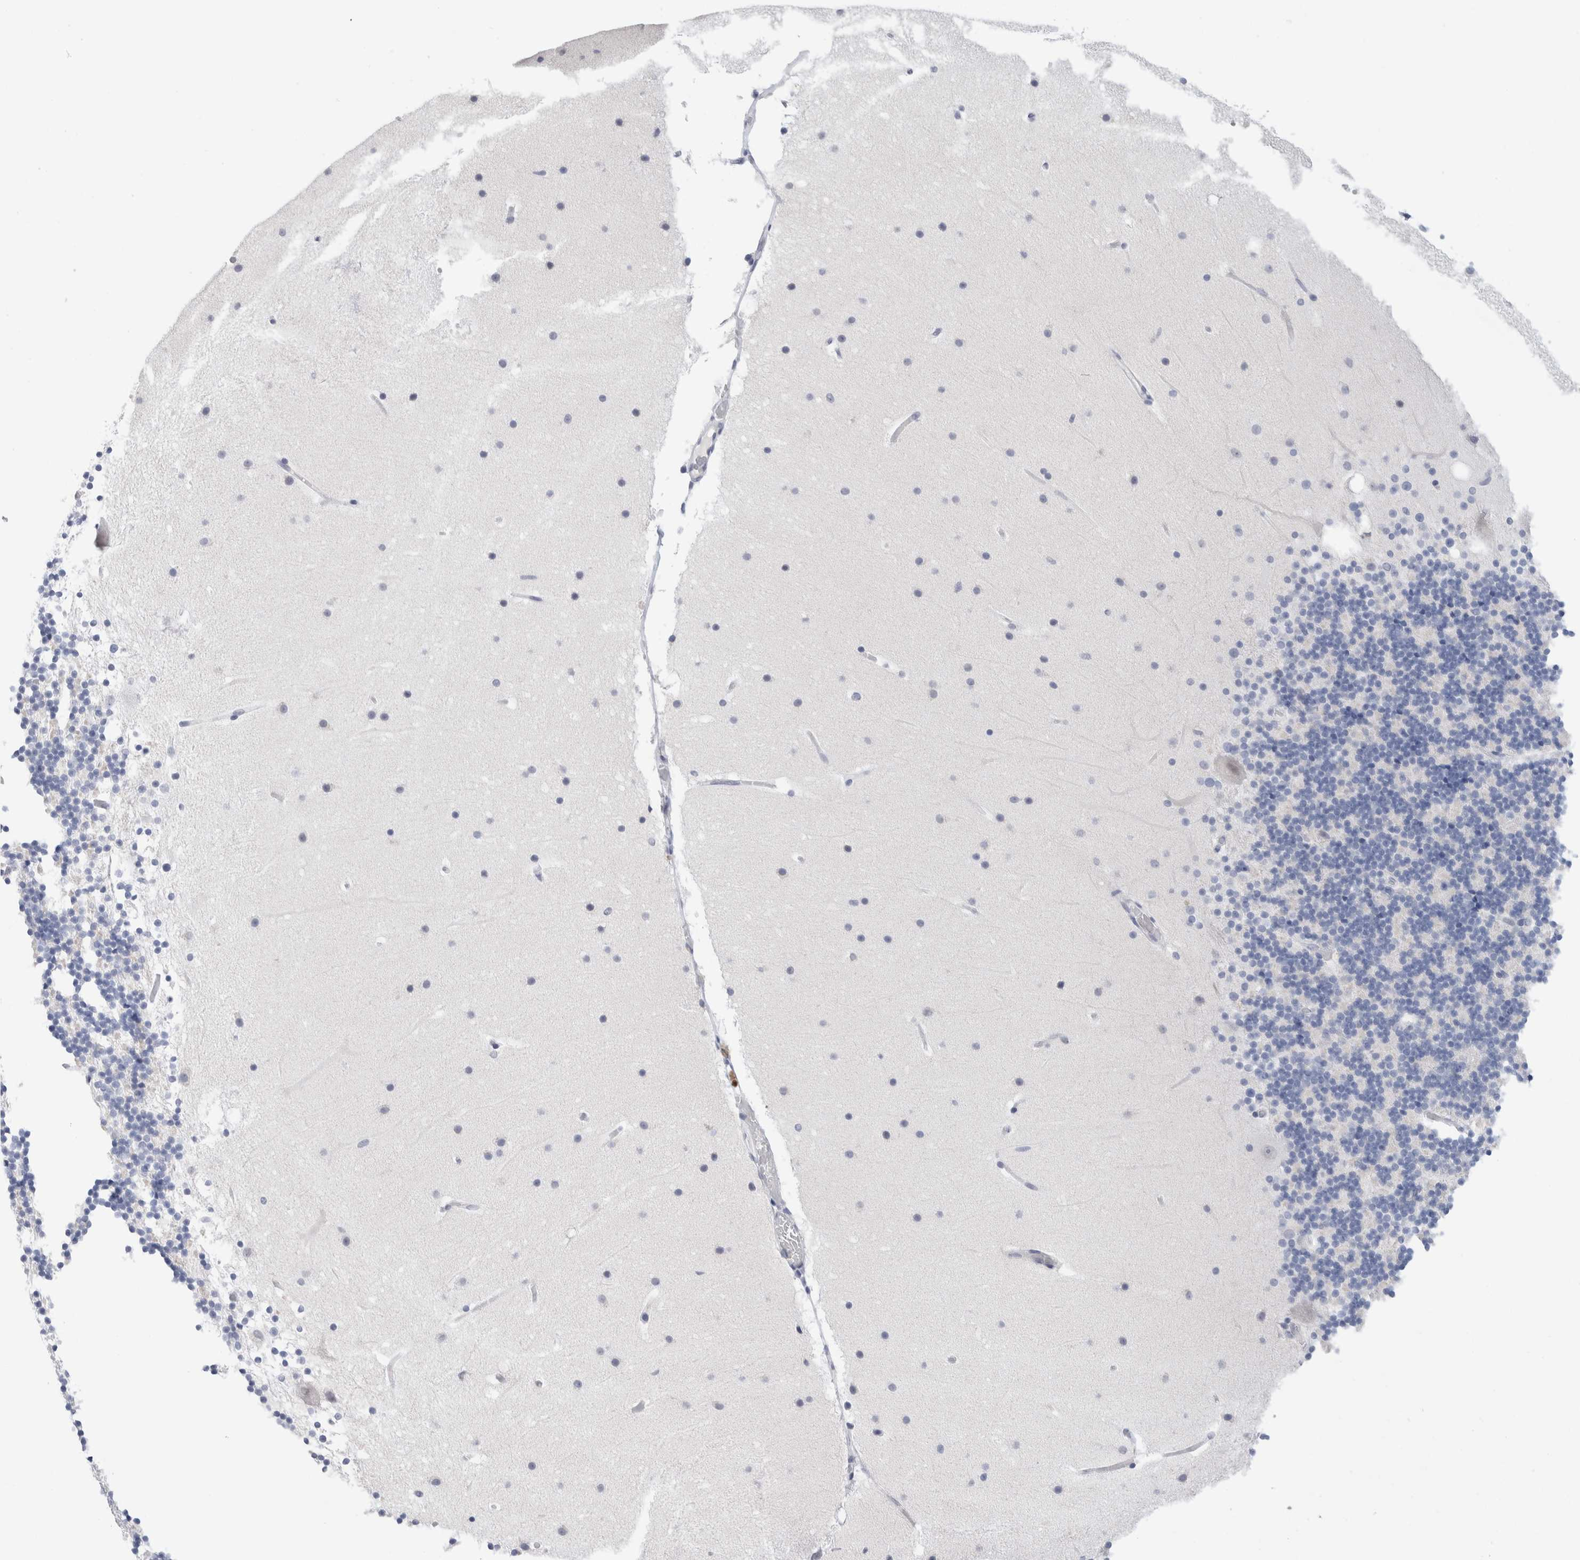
{"staining": {"intensity": "negative", "quantity": "none", "location": "none"}, "tissue": "cerebellum", "cell_type": "Cells in granular layer", "image_type": "normal", "snomed": [{"axis": "morphology", "description": "Normal tissue, NOS"}, {"axis": "topography", "description": "Cerebellum"}], "caption": "Human cerebellum stained for a protein using IHC shows no staining in cells in granular layer.", "gene": "SLC22A12", "patient": {"sex": "male", "age": 57}}